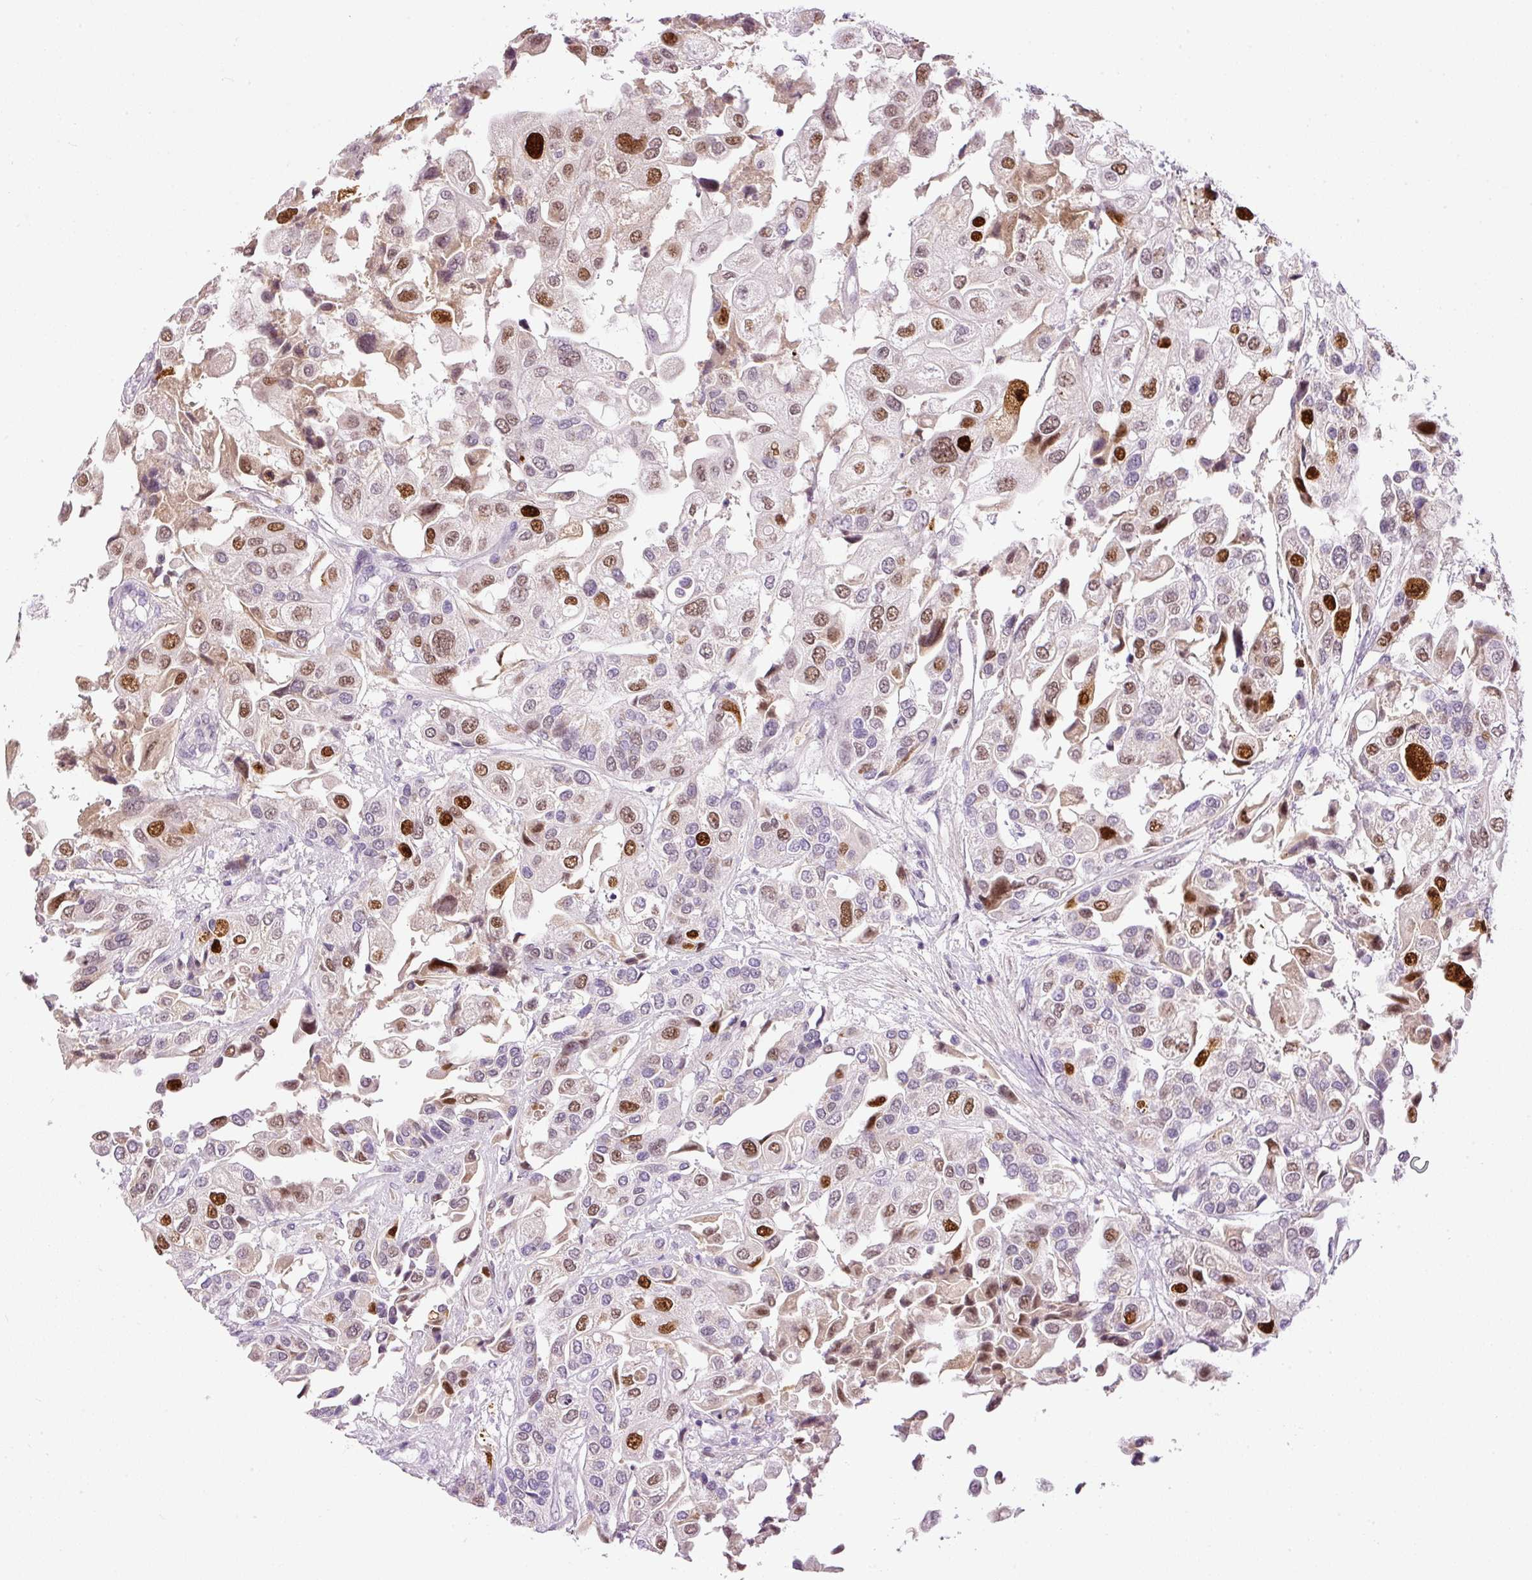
{"staining": {"intensity": "moderate", "quantity": "25%-75%", "location": "nuclear"}, "tissue": "urothelial cancer", "cell_type": "Tumor cells", "image_type": "cancer", "snomed": [{"axis": "morphology", "description": "Urothelial carcinoma, High grade"}, {"axis": "topography", "description": "Urinary bladder"}], "caption": "Human urothelial cancer stained with a brown dye demonstrates moderate nuclear positive expression in approximately 25%-75% of tumor cells.", "gene": "KPNA2", "patient": {"sex": "female", "age": 64}}